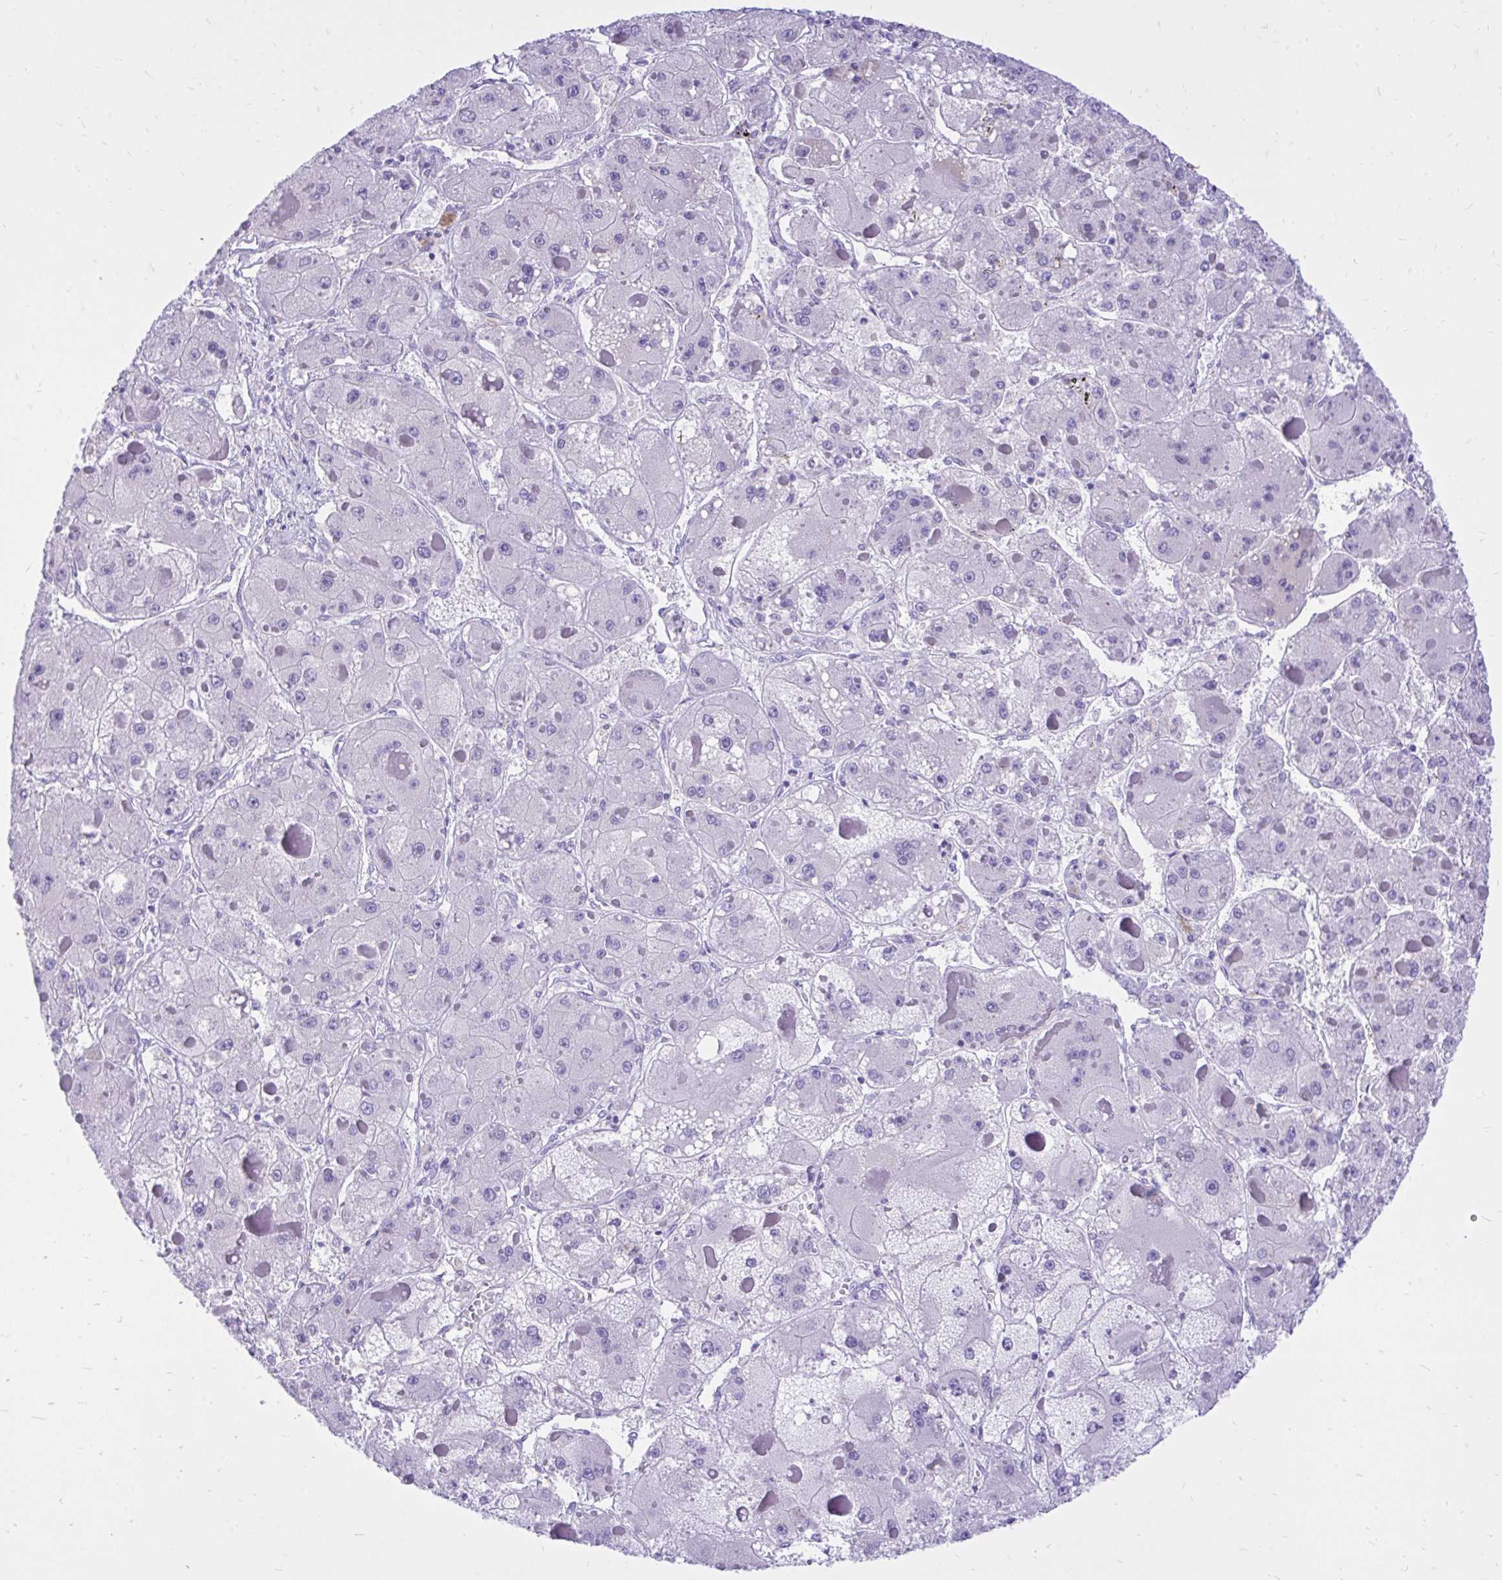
{"staining": {"intensity": "negative", "quantity": "none", "location": "none"}, "tissue": "liver cancer", "cell_type": "Tumor cells", "image_type": "cancer", "snomed": [{"axis": "morphology", "description": "Carcinoma, Hepatocellular, NOS"}, {"axis": "topography", "description": "Liver"}], "caption": "Immunohistochemistry (IHC) photomicrograph of hepatocellular carcinoma (liver) stained for a protein (brown), which displays no positivity in tumor cells.", "gene": "MON1A", "patient": {"sex": "female", "age": 73}}